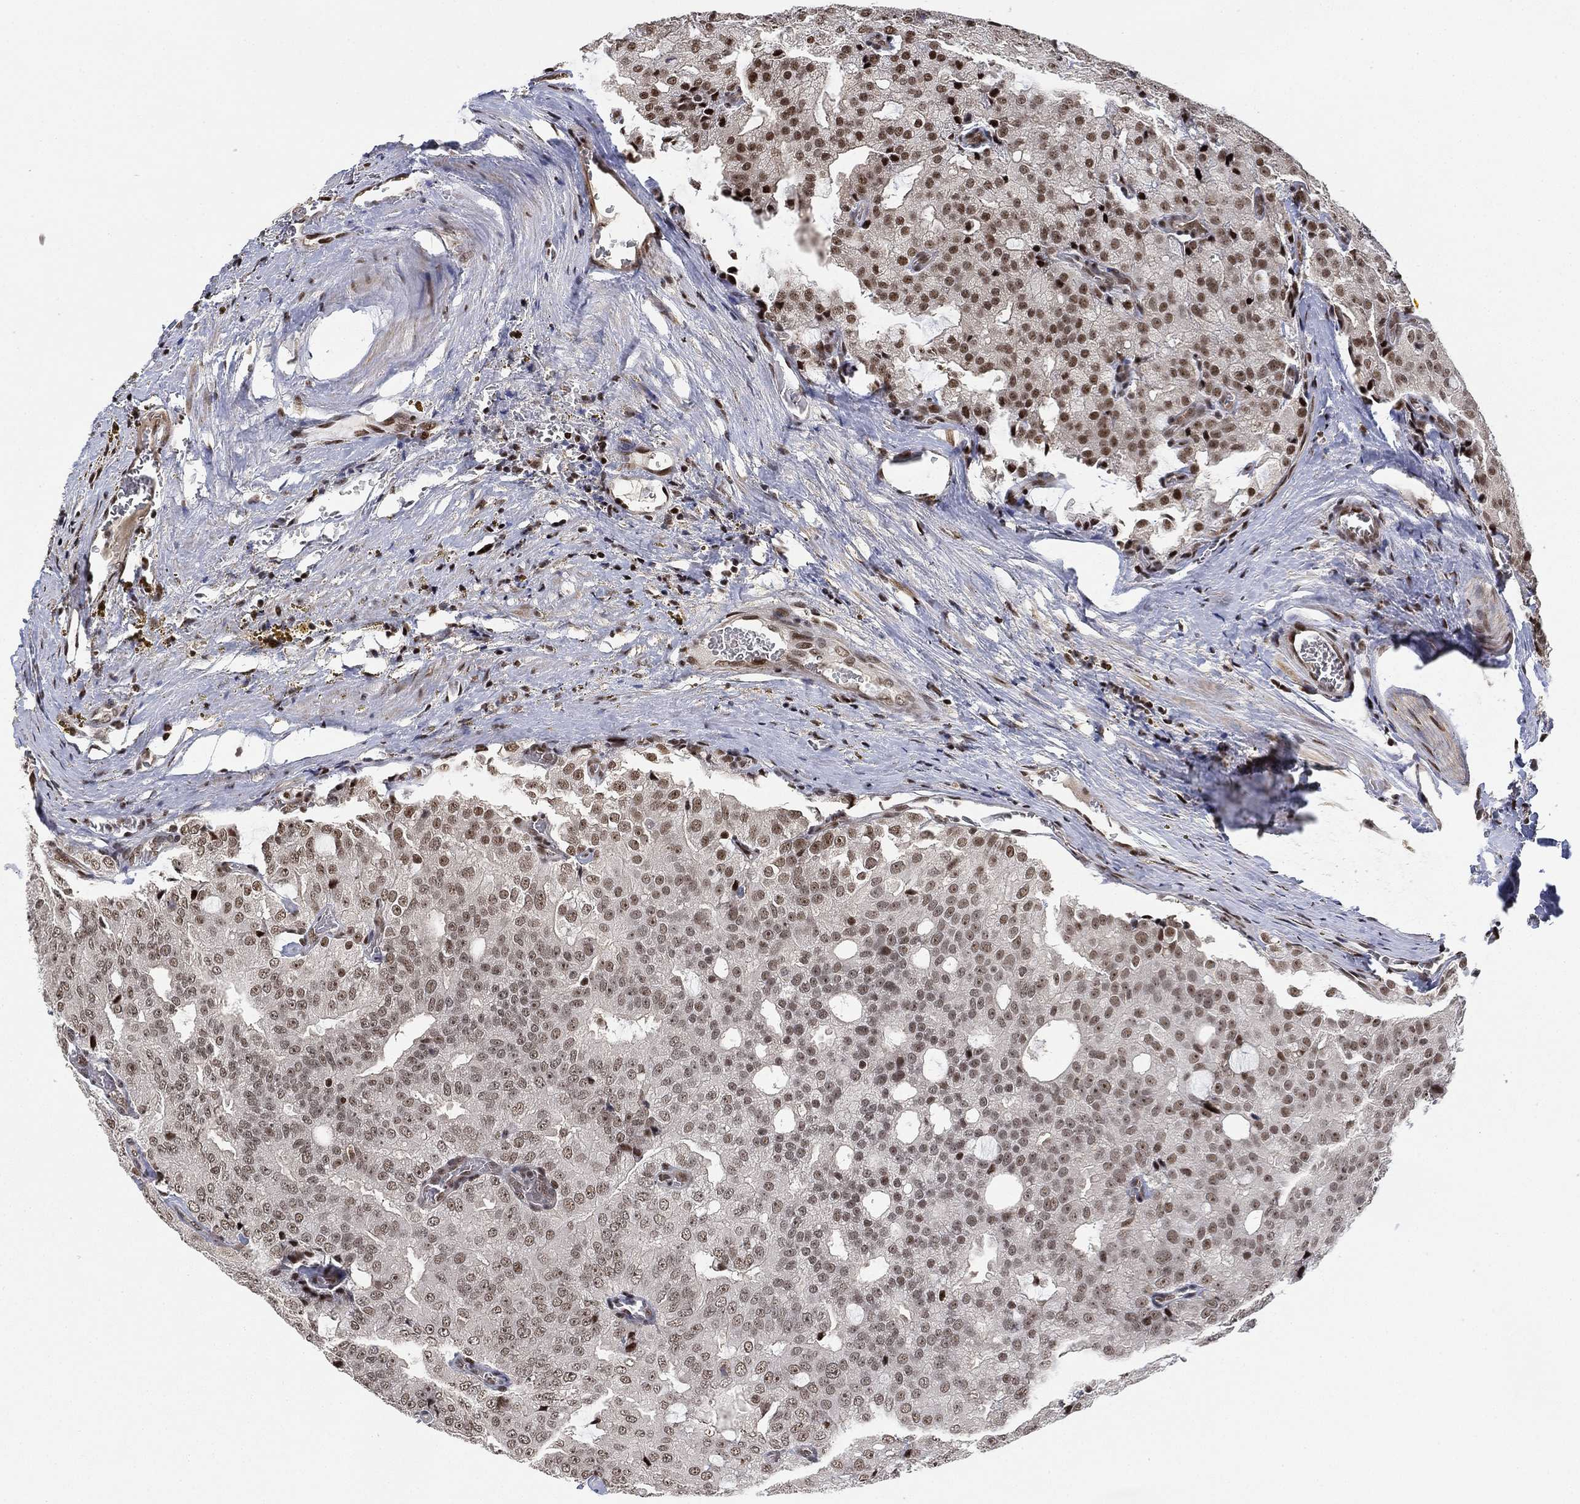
{"staining": {"intensity": "strong", "quantity": "<25%", "location": "nuclear"}, "tissue": "prostate cancer", "cell_type": "Tumor cells", "image_type": "cancer", "snomed": [{"axis": "morphology", "description": "Adenocarcinoma, NOS"}, {"axis": "topography", "description": "Prostate and seminal vesicle, NOS"}, {"axis": "topography", "description": "Prostate"}], "caption": "DAB immunohistochemical staining of human prostate adenocarcinoma shows strong nuclear protein staining in about <25% of tumor cells.", "gene": "ZSCAN30", "patient": {"sex": "male", "age": 67}}